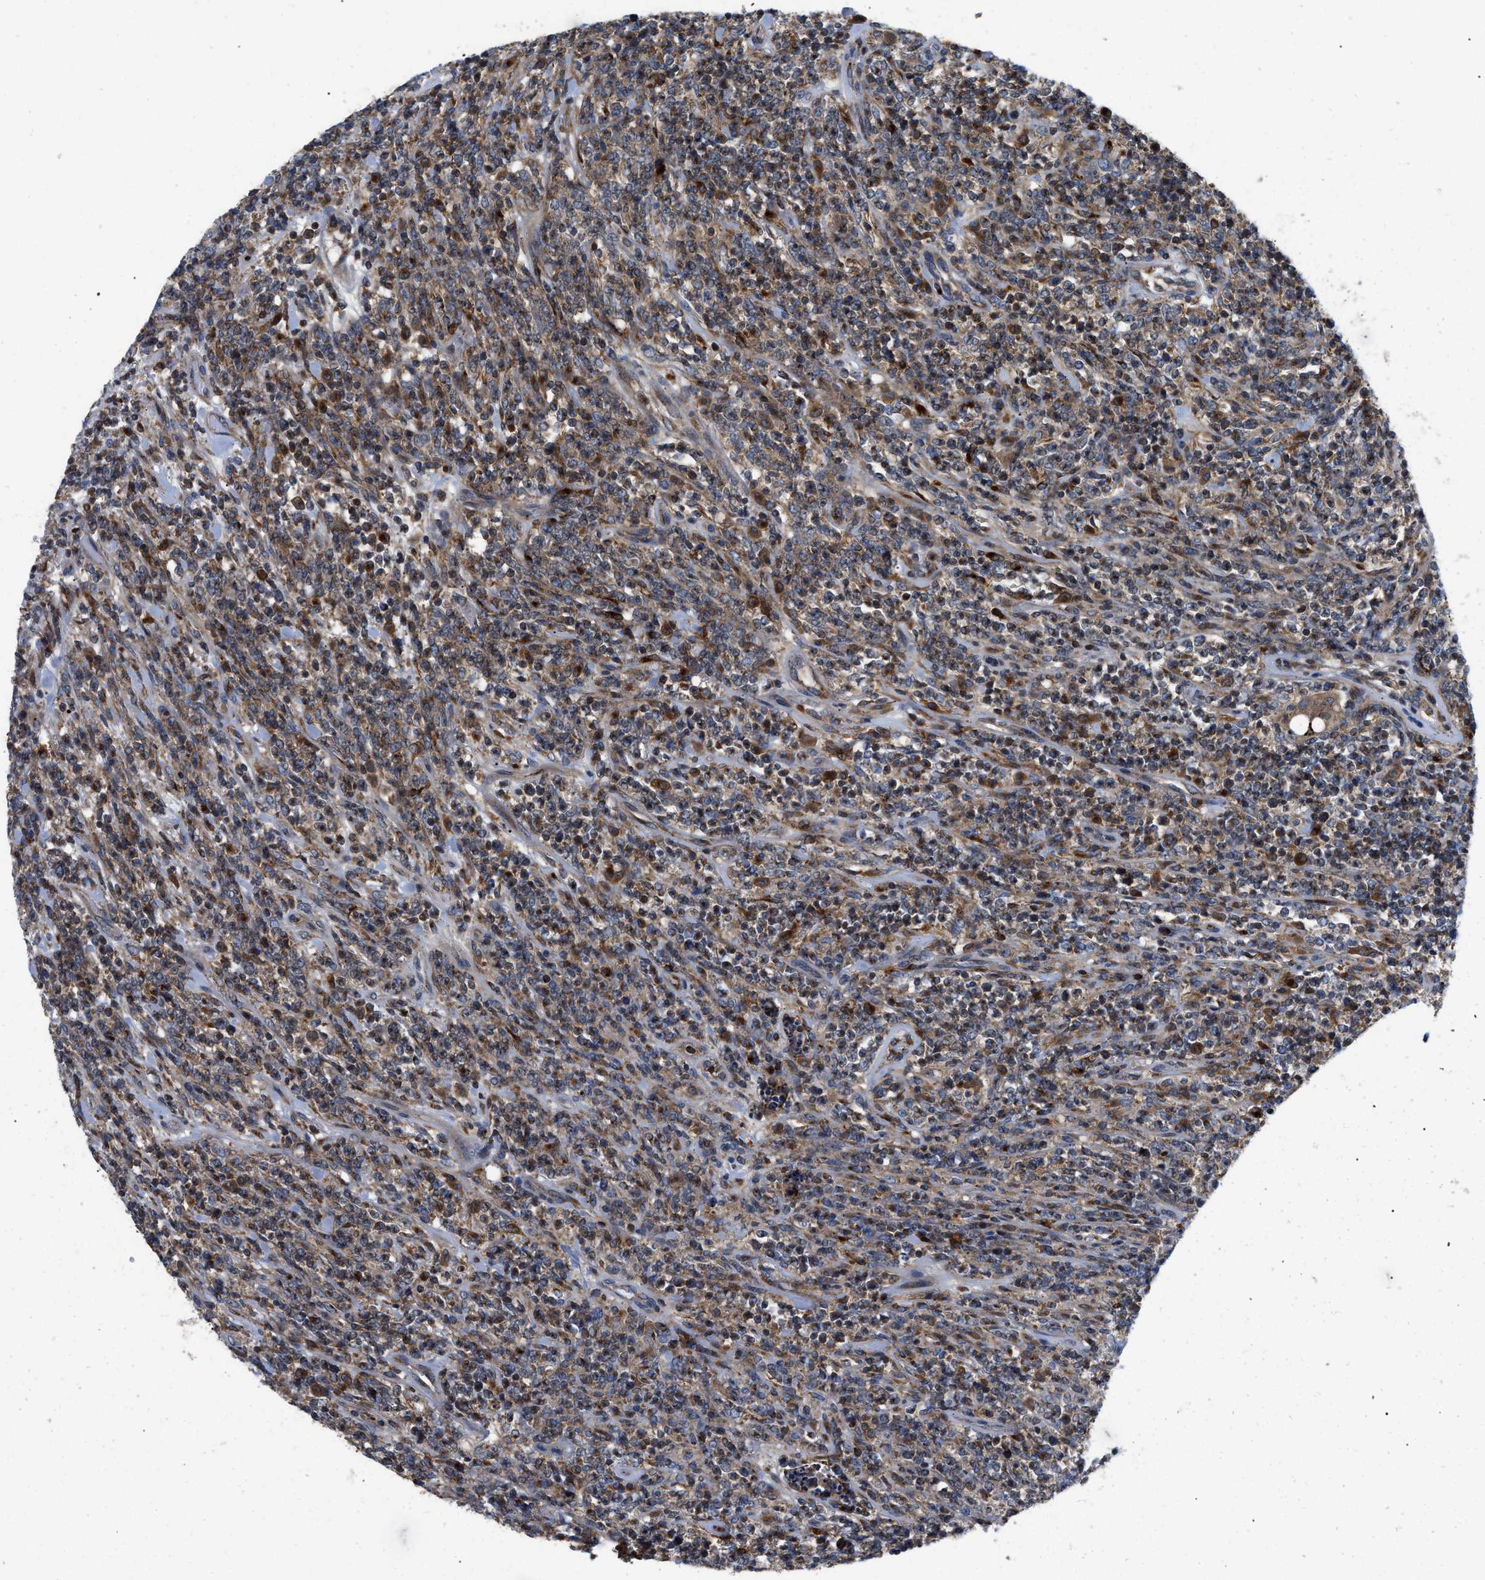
{"staining": {"intensity": "weak", "quantity": "25%-75%", "location": "cytoplasmic/membranous"}, "tissue": "lymphoma", "cell_type": "Tumor cells", "image_type": "cancer", "snomed": [{"axis": "morphology", "description": "Malignant lymphoma, non-Hodgkin's type, High grade"}, {"axis": "topography", "description": "Soft tissue"}], "caption": "Immunohistochemistry of human malignant lymphoma, non-Hodgkin's type (high-grade) reveals low levels of weak cytoplasmic/membranous positivity in approximately 25%-75% of tumor cells.", "gene": "ENPP4", "patient": {"sex": "male", "age": 18}}